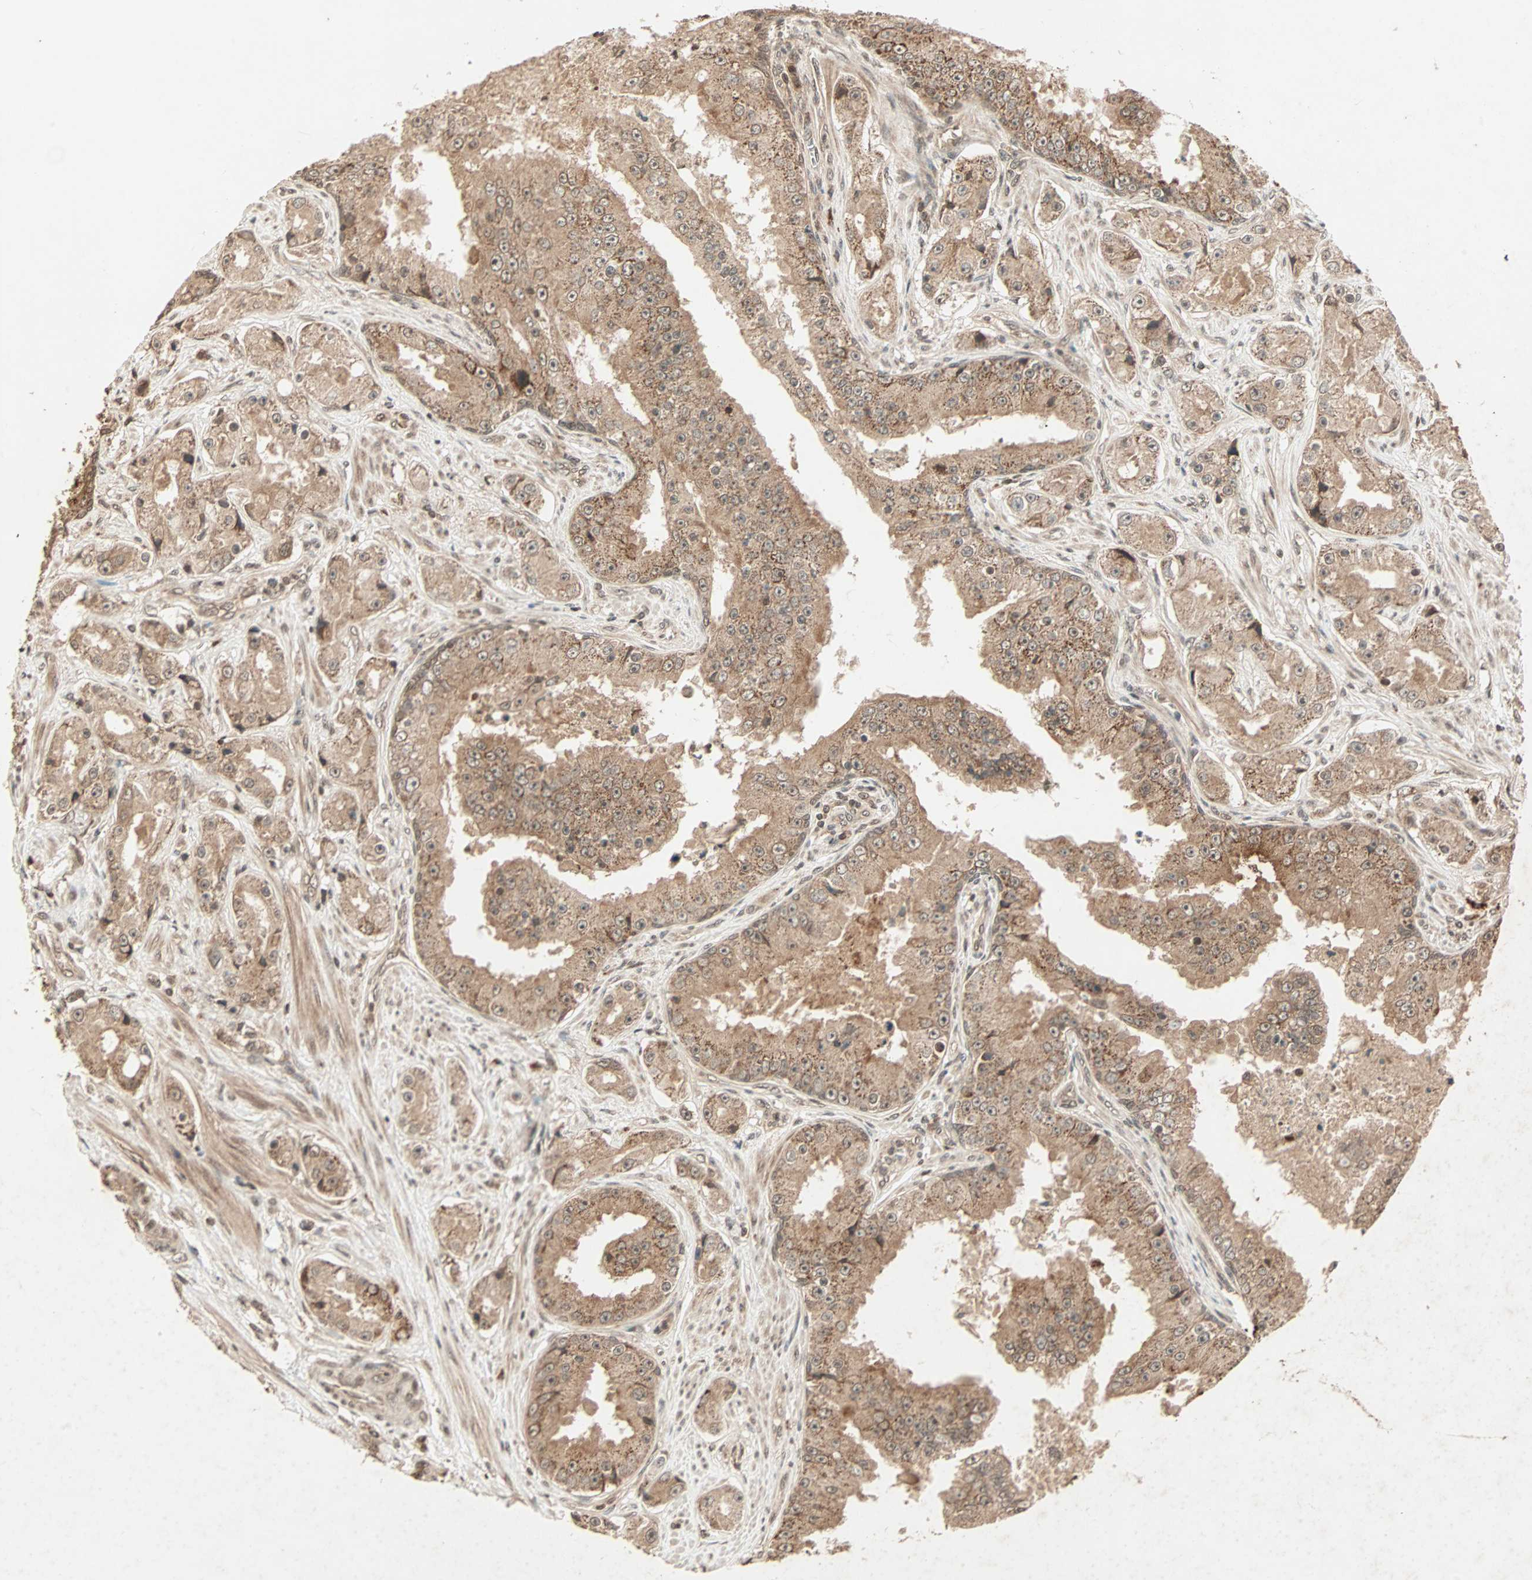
{"staining": {"intensity": "strong", "quantity": ">75%", "location": "cytoplasmic/membranous"}, "tissue": "prostate cancer", "cell_type": "Tumor cells", "image_type": "cancer", "snomed": [{"axis": "morphology", "description": "Adenocarcinoma, High grade"}, {"axis": "topography", "description": "Prostate"}], "caption": "The photomicrograph shows immunohistochemical staining of prostate cancer (adenocarcinoma (high-grade)). There is strong cytoplasmic/membranous positivity is identified in approximately >75% of tumor cells.", "gene": "RFFL", "patient": {"sex": "male", "age": 73}}